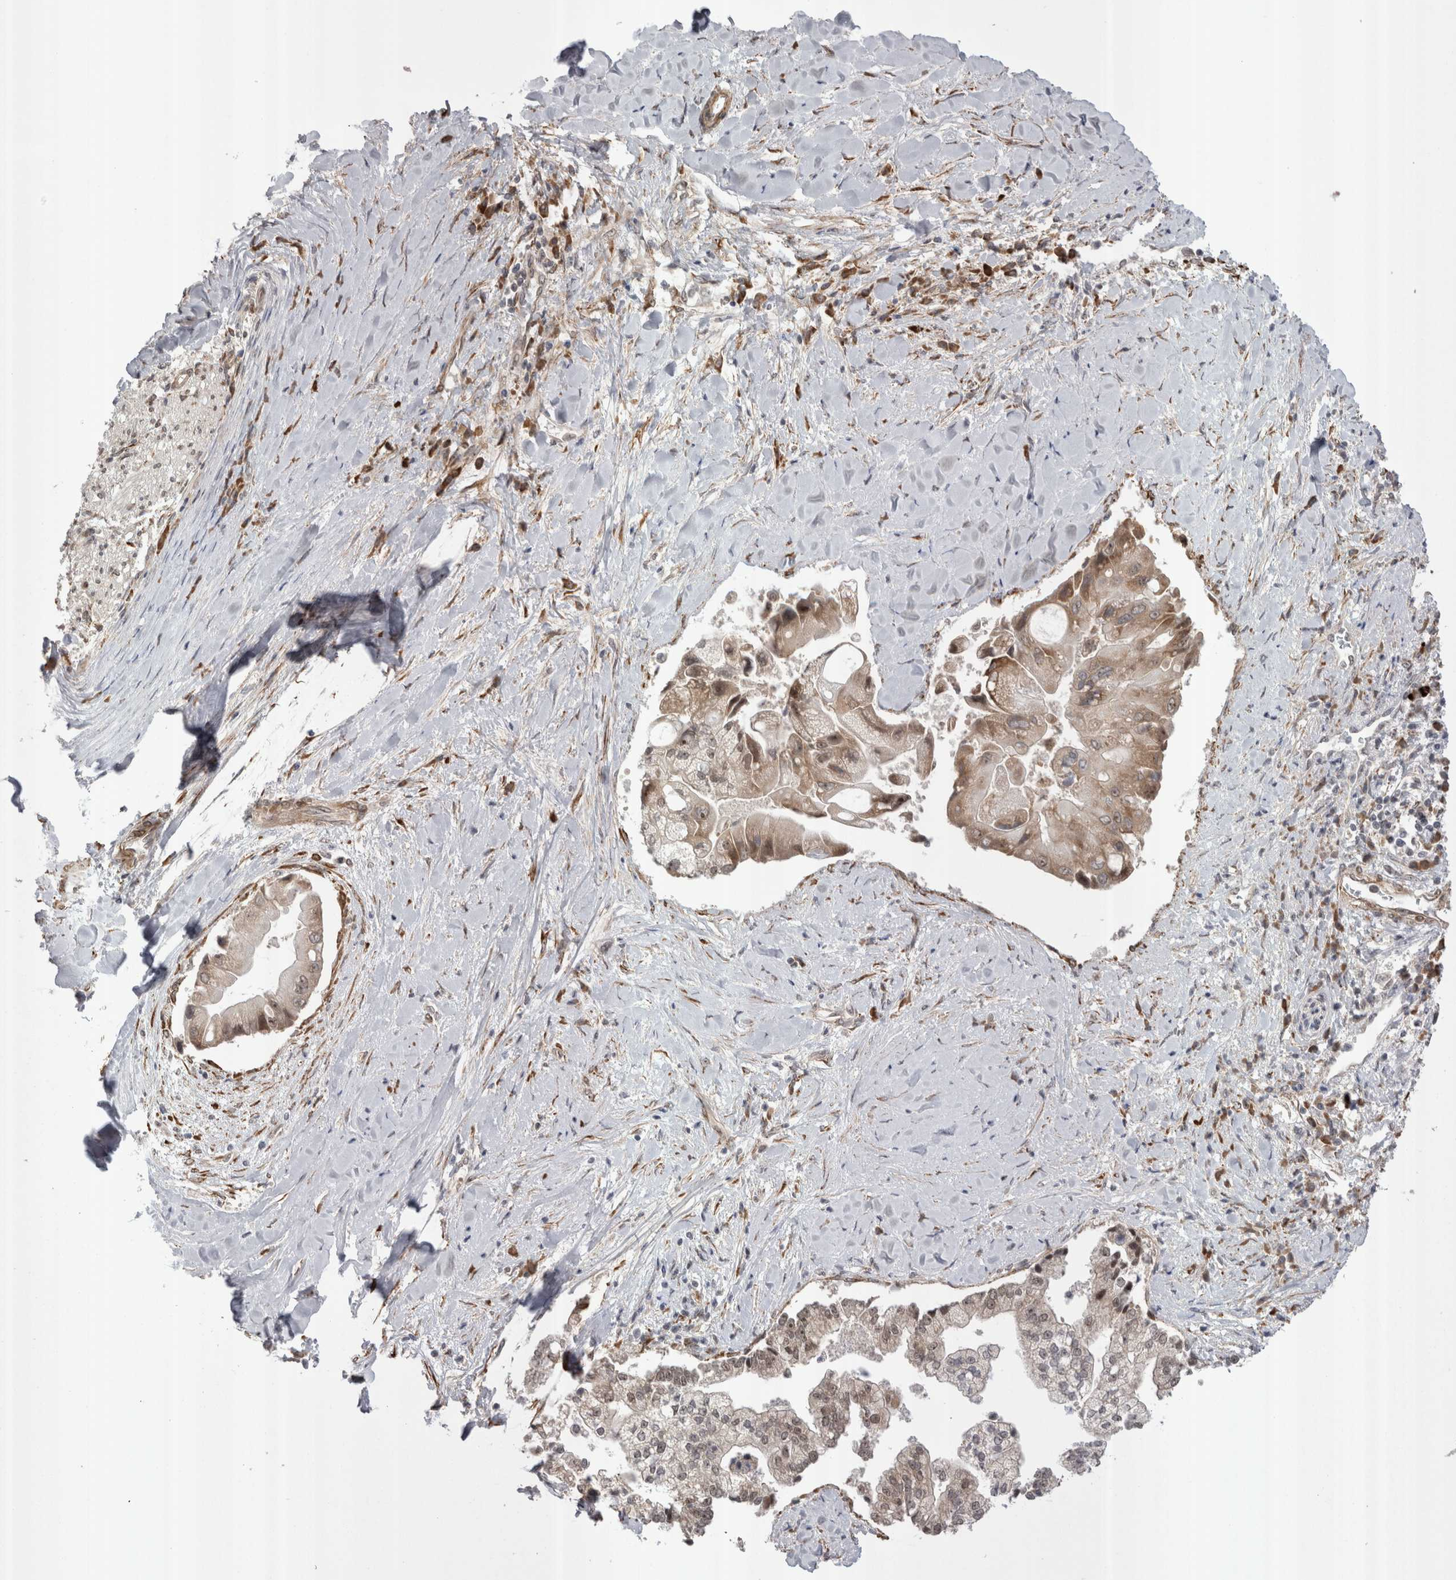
{"staining": {"intensity": "moderate", "quantity": ">75%", "location": "cytoplasmic/membranous,nuclear"}, "tissue": "liver cancer", "cell_type": "Tumor cells", "image_type": "cancer", "snomed": [{"axis": "morphology", "description": "Cholangiocarcinoma"}, {"axis": "topography", "description": "Liver"}], "caption": "Moderate cytoplasmic/membranous and nuclear protein expression is present in approximately >75% of tumor cells in liver cholangiocarcinoma.", "gene": "EXOSC4", "patient": {"sex": "male", "age": 50}}